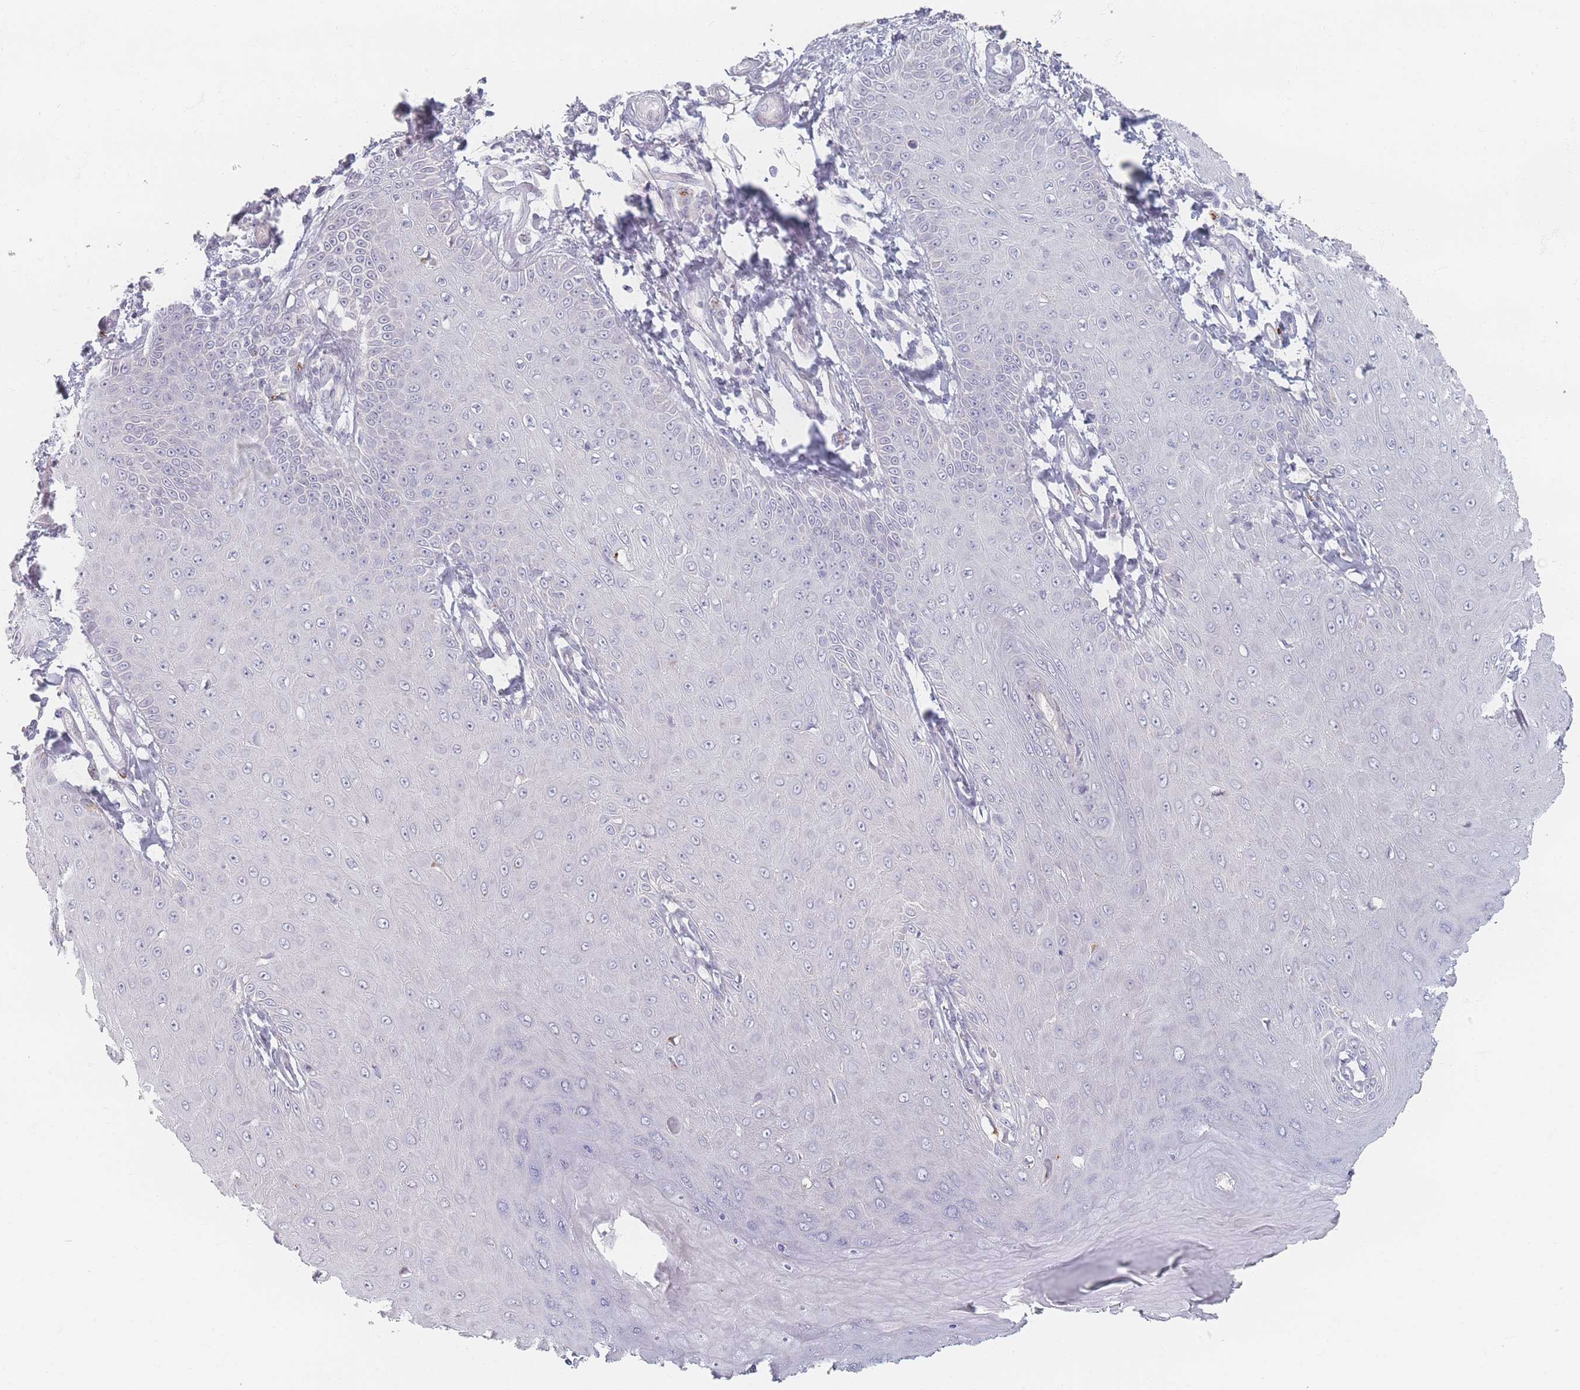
{"staining": {"intensity": "negative", "quantity": "none", "location": "none"}, "tissue": "skin cancer", "cell_type": "Tumor cells", "image_type": "cancer", "snomed": [{"axis": "morphology", "description": "Squamous cell carcinoma, NOS"}, {"axis": "topography", "description": "Skin"}], "caption": "Tumor cells are negative for brown protein staining in squamous cell carcinoma (skin).", "gene": "TMOD1", "patient": {"sex": "male", "age": 70}}